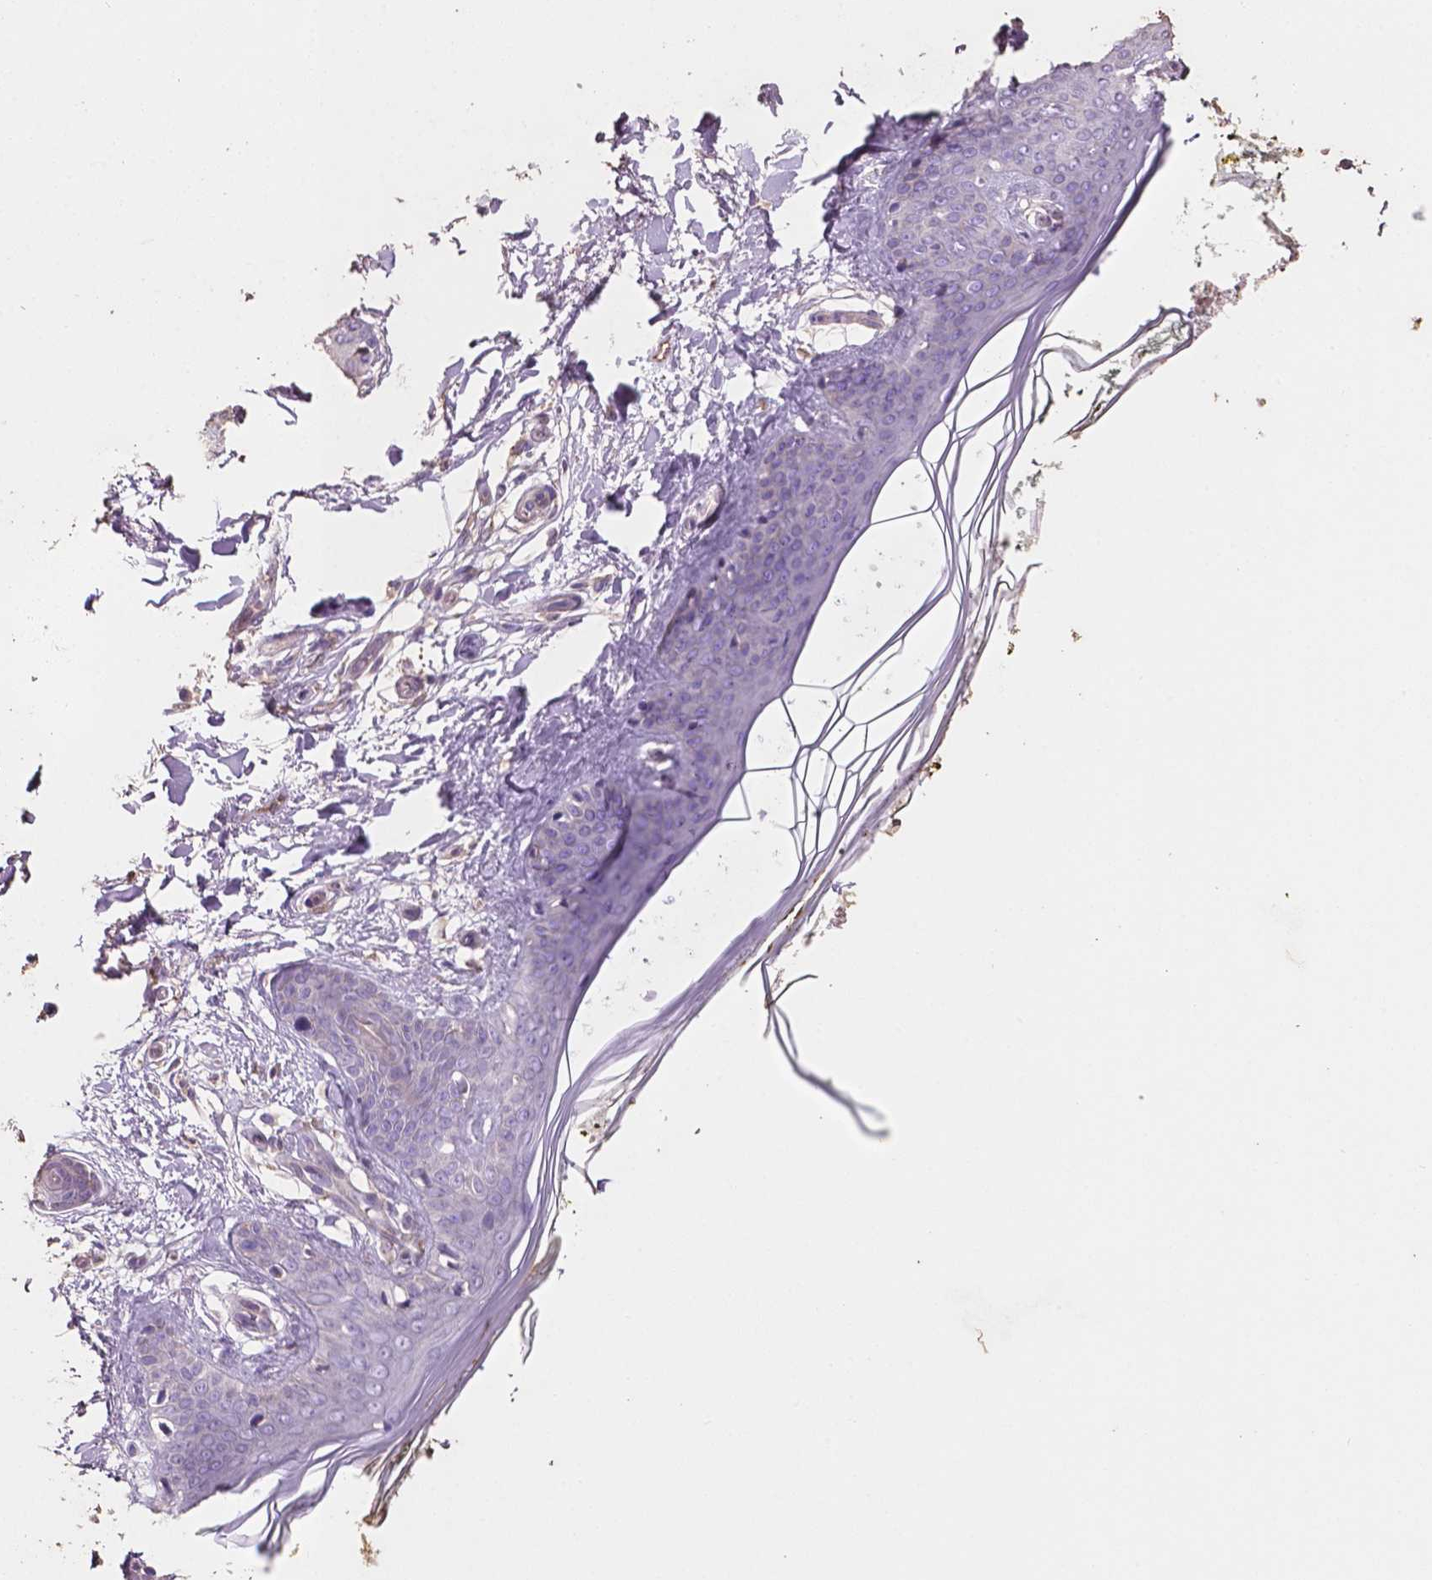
{"staining": {"intensity": "negative", "quantity": "none", "location": "none"}, "tissue": "skin", "cell_type": "Fibroblasts", "image_type": "normal", "snomed": [{"axis": "morphology", "description": "Normal tissue, NOS"}, {"axis": "topography", "description": "Skin"}], "caption": "IHC histopathology image of unremarkable human skin stained for a protein (brown), which exhibits no staining in fibroblasts.", "gene": "COMMD4", "patient": {"sex": "female", "age": 34}}